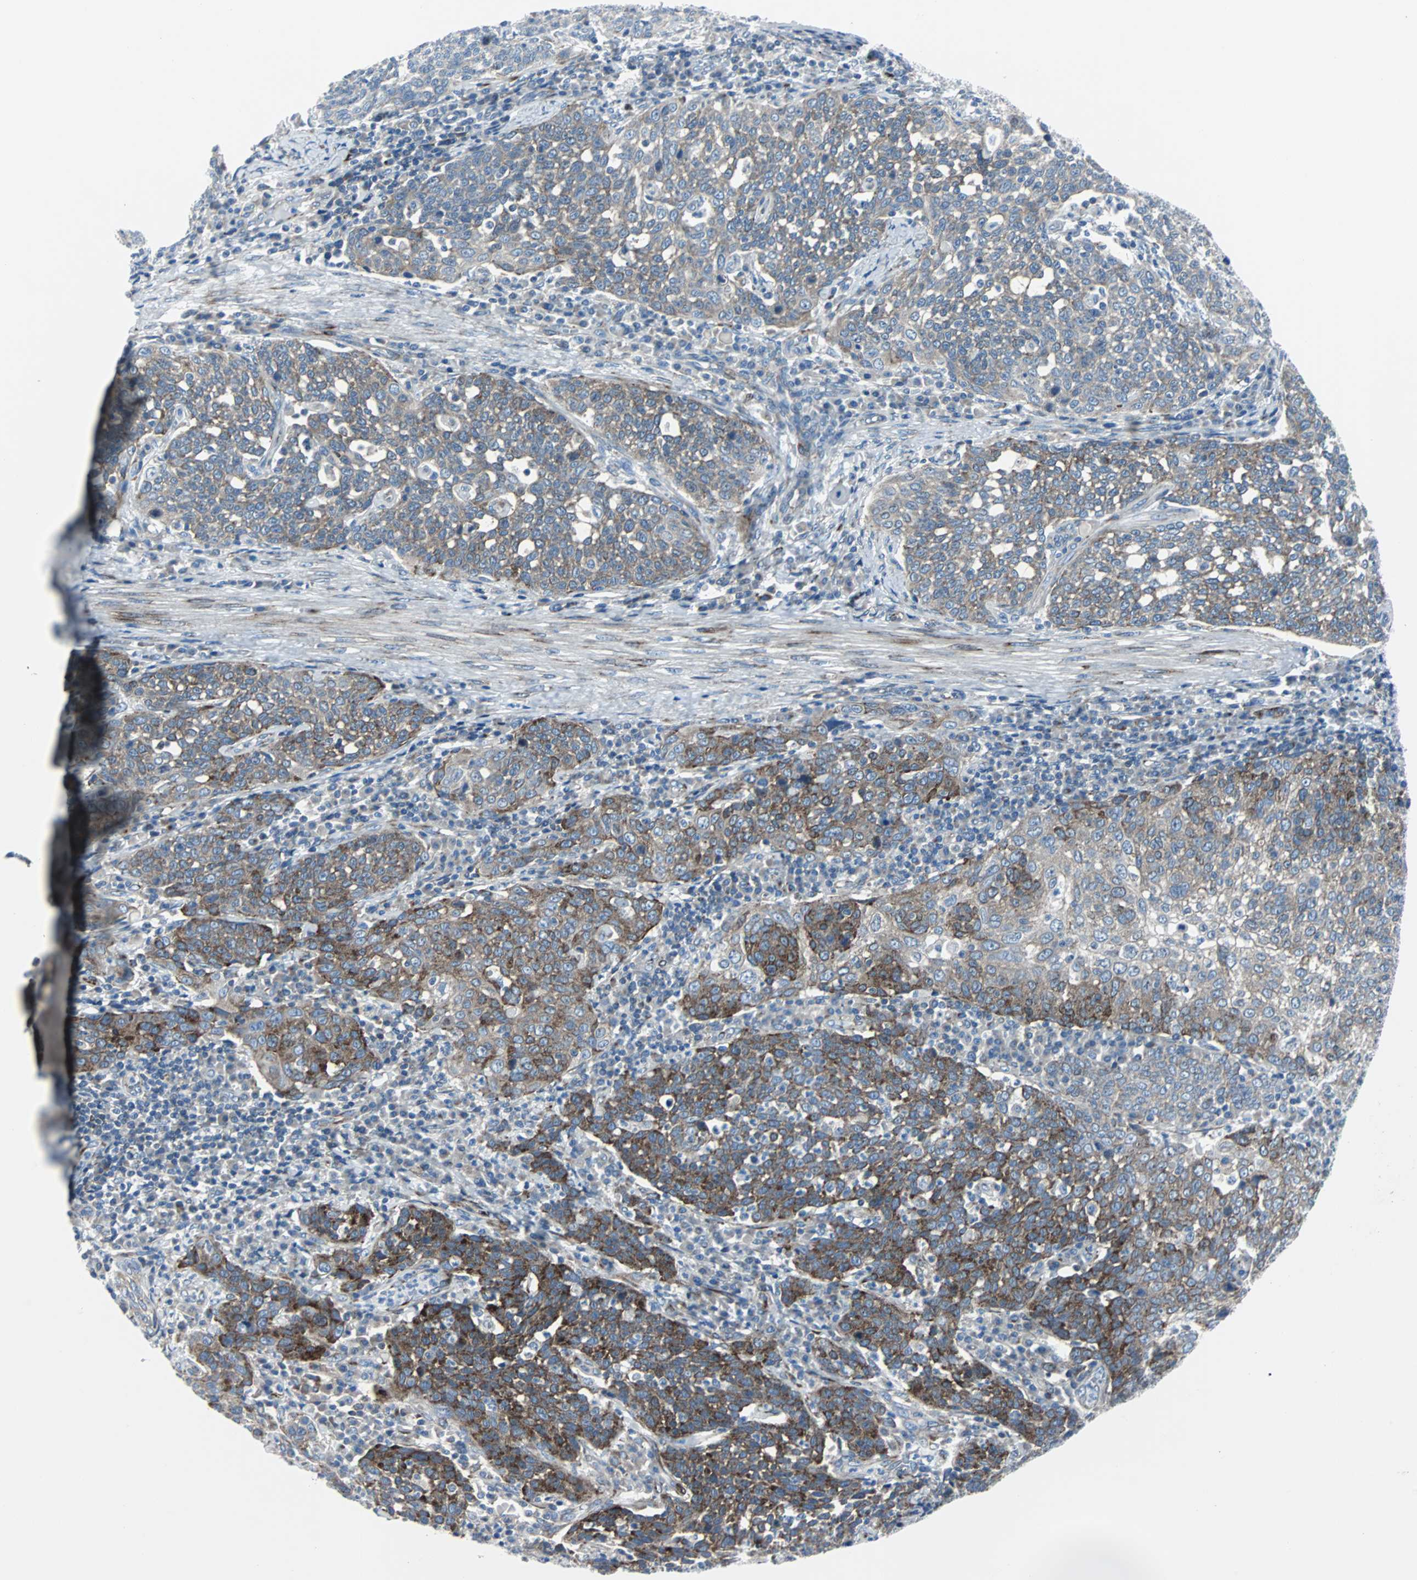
{"staining": {"intensity": "moderate", "quantity": ">75%", "location": "cytoplasmic/membranous"}, "tissue": "cervical cancer", "cell_type": "Tumor cells", "image_type": "cancer", "snomed": [{"axis": "morphology", "description": "Squamous cell carcinoma, NOS"}, {"axis": "topography", "description": "Cervix"}], "caption": "Cervical squamous cell carcinoma stained with immunohistochemistry (IHC) demonstrates moderate cytoplasmic/membranous positivity in about >75% of tumor cells.", "gene": "BBC3", "patient": {"sex": "female", "age": 34}}